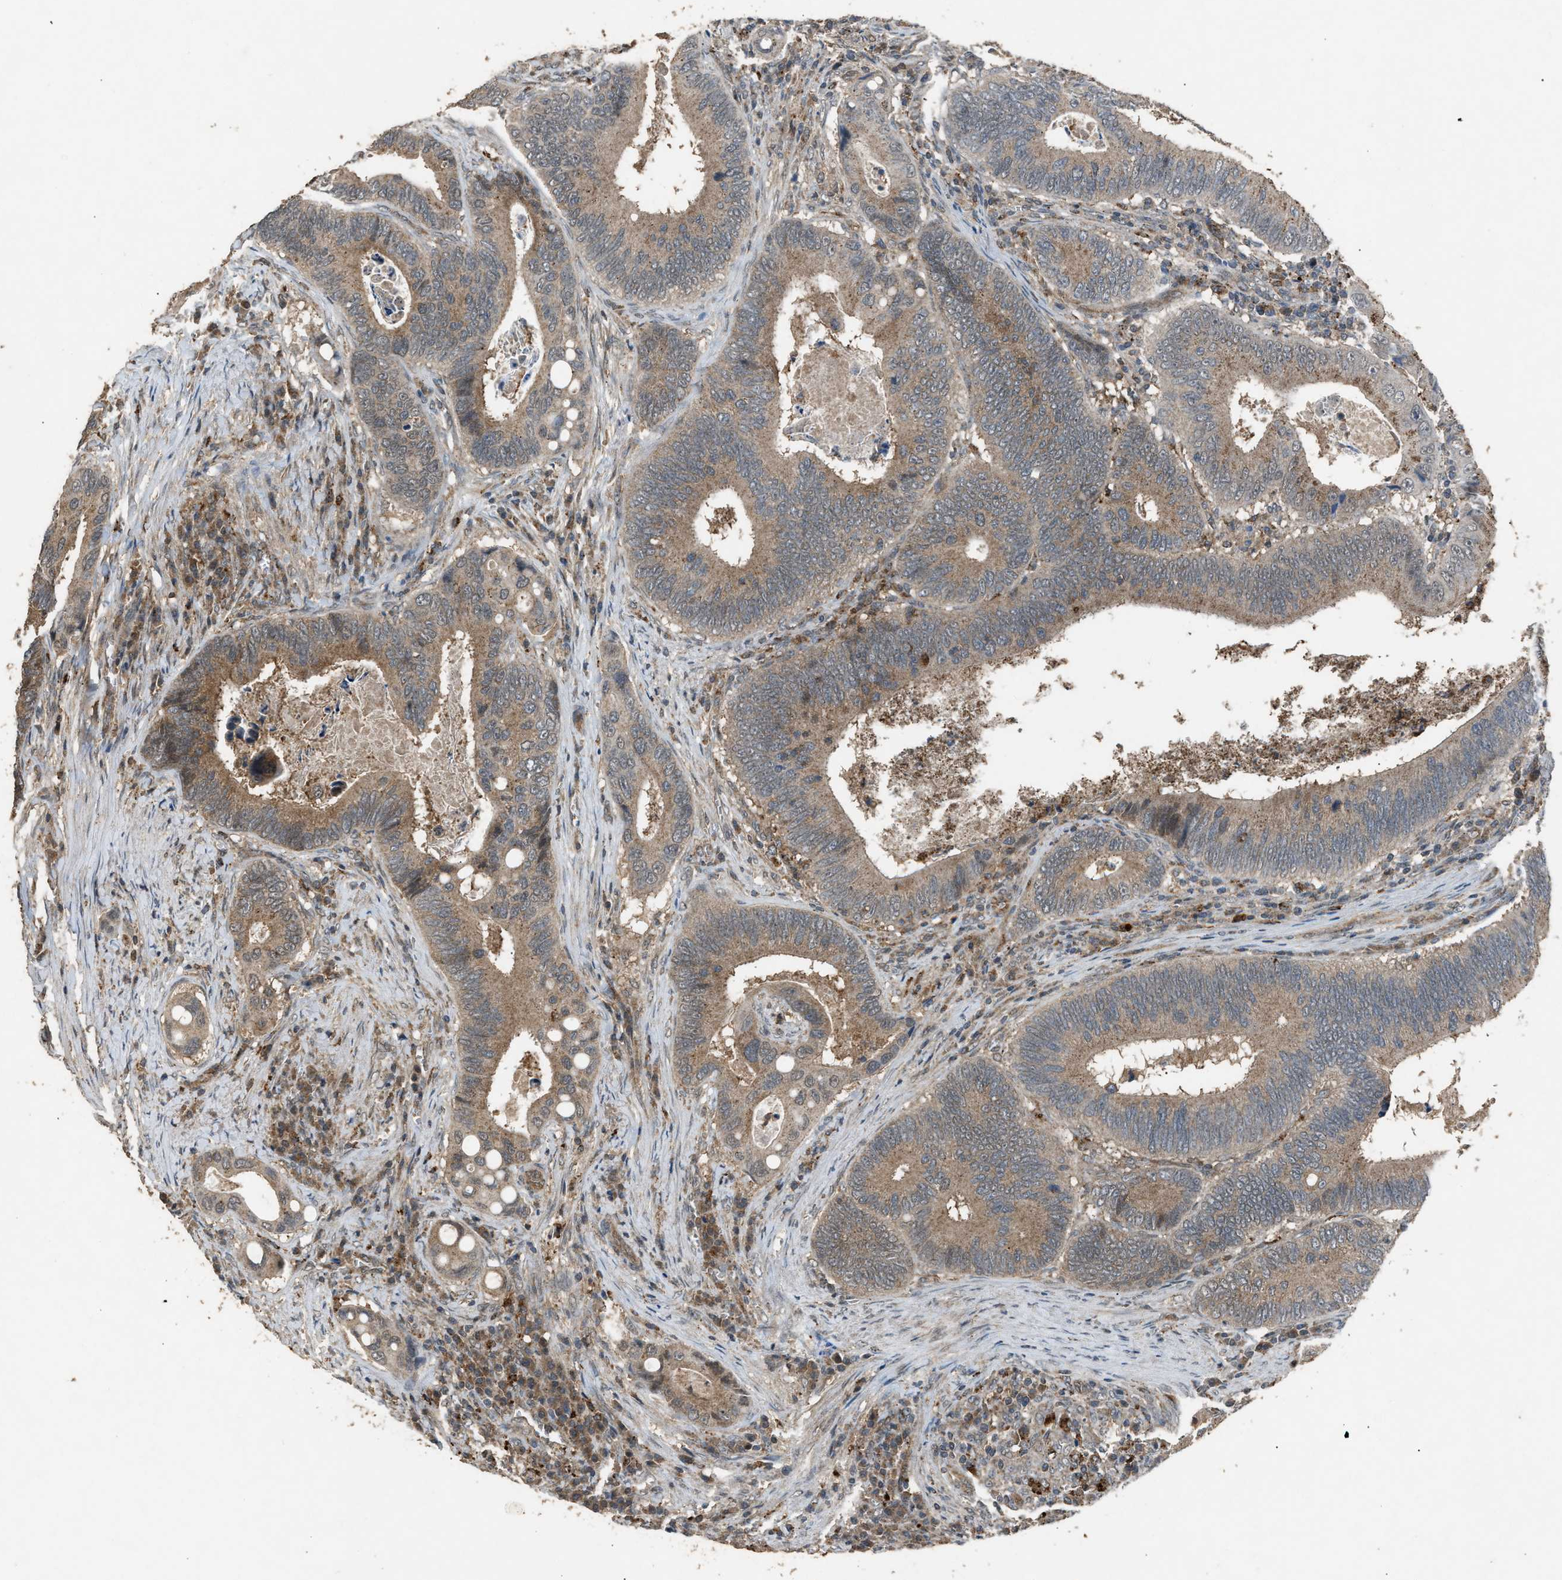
{"staining": {"intensity": "moderate", "quantity": ">75%", "location": "cytoplasmic/membranous"}, "tissue": "colorectal cancer", "cell_type": "Tumor cells", "image_type": "cancer", "snomed": [{"axis": "morphology", "description": "Inflammation, NOS"}, {"axis": "morphology", "description": "Adenocarcinoma, NOS"}, {"axis": "topography", "description": "Colon"}], "caption": "Brown immunohistochemical staining in colorectal adenocarcinoma shows moderate cytoplasmic/membranous positivity in approximately >75% of tumor cells.", "gene": "PSMD1", "patient": {"sex": "male", "age": 72}}